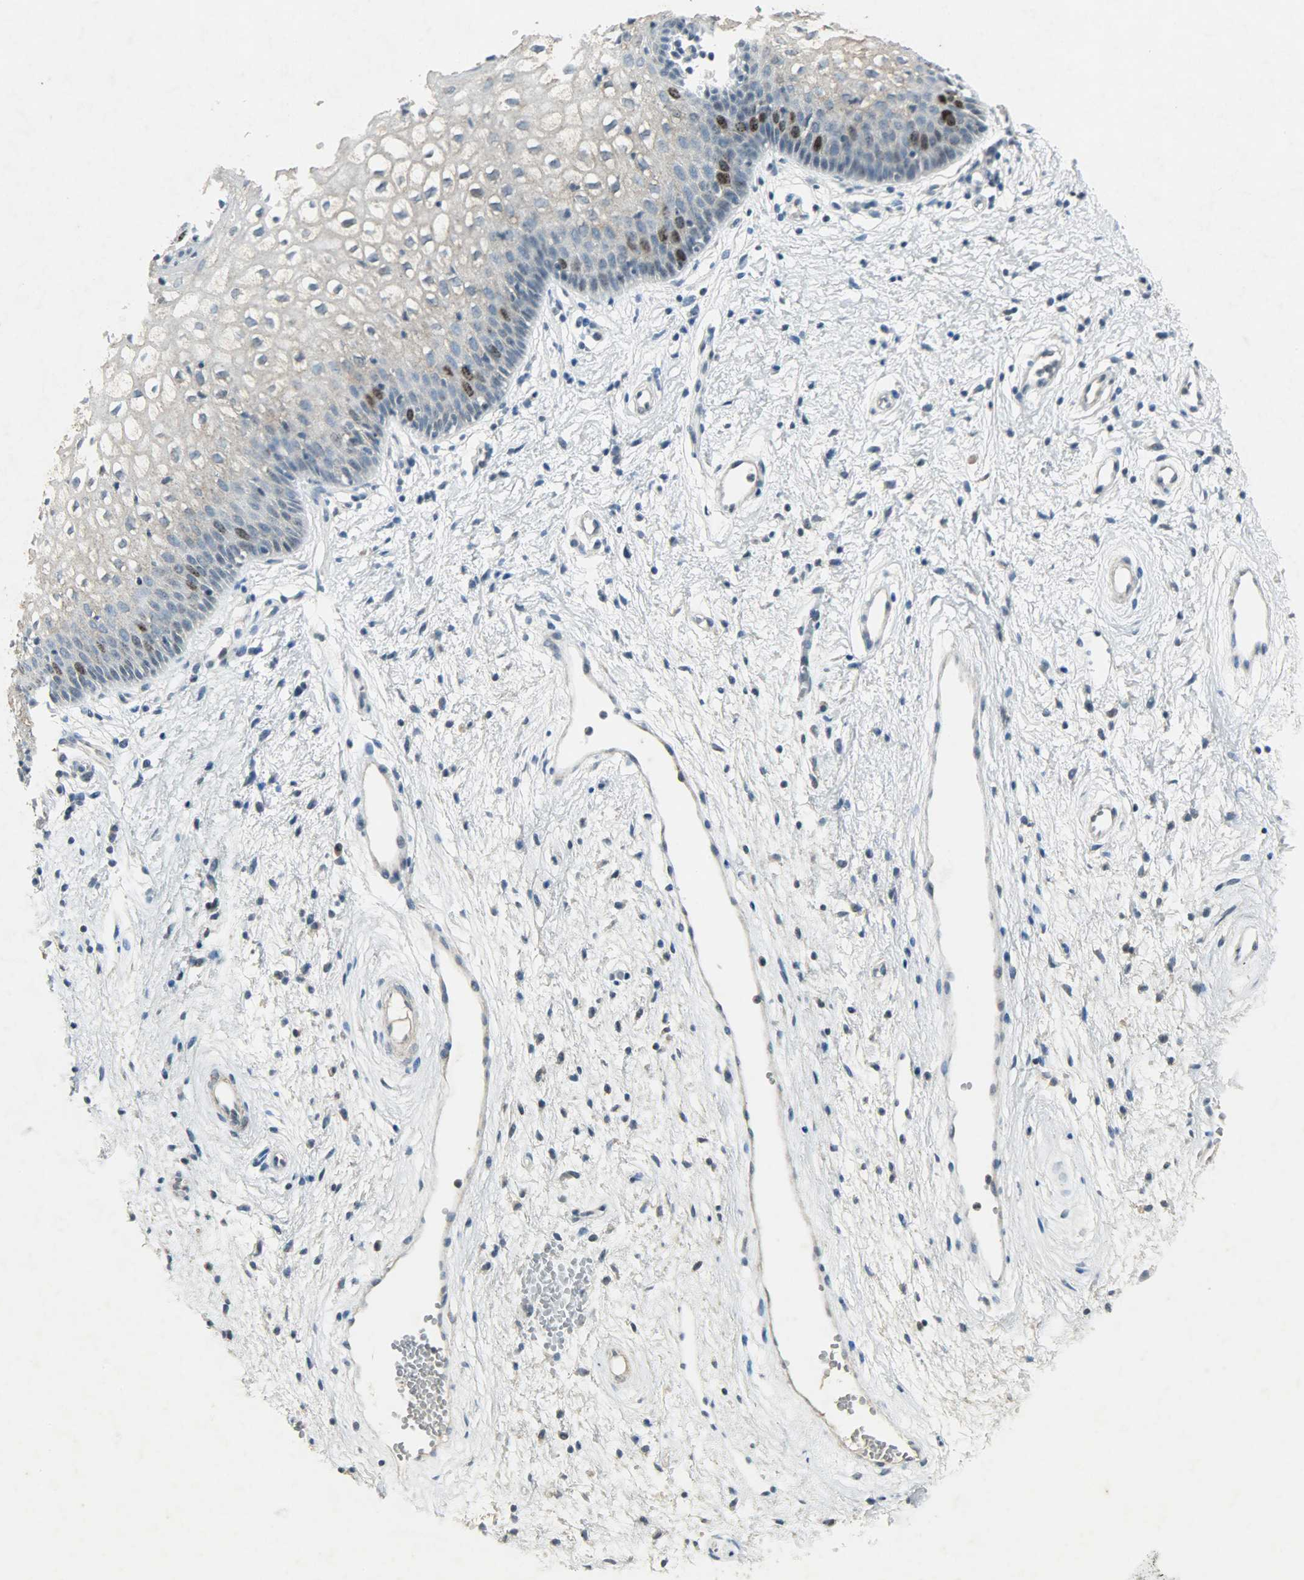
{"staining": {"intensity": "strong", "quantity": "<25%", "location": "nuclear"}, "tissue": "vagina", "cell_type": "Squamous epithelial cells", "image_type": "normal", "snomed": [{"axis": "morphology", "description": "Normal tissue, NOS"}, {"axis": "topography", "description": "Vagina"}], "caption": "Squamous epithelial cells reveal medium levels of strong nuclear staining in approximately <25% of cells in benign vagina. The protein of interest is shown in brown color, while the nuclei are stained blue.", "gene": "AURKB", "patient": {"sex": "female", "age": 34}}